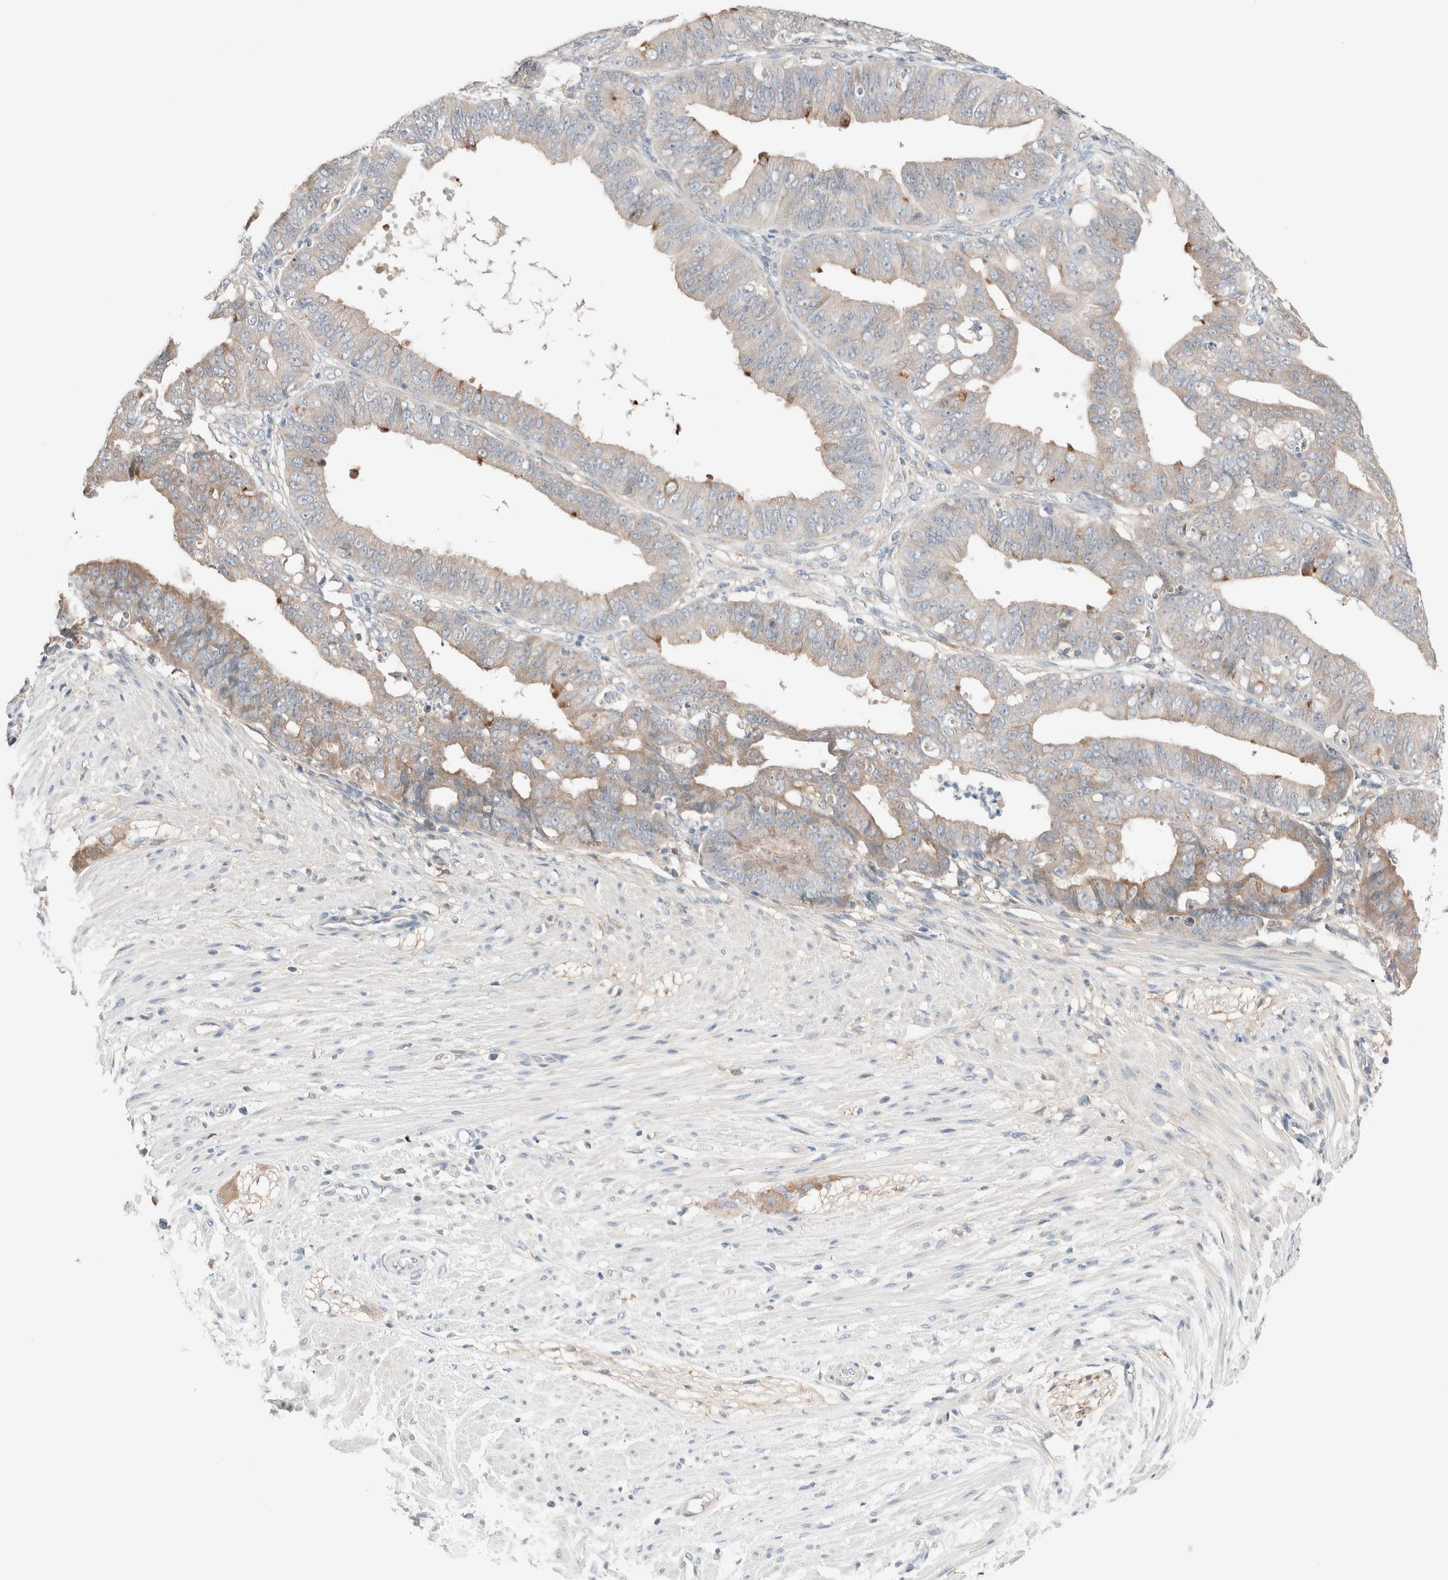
{"staining": {"intensity": "weak", "quantity": "25%-75%", "location": "cytoplasmic/membranous"}, "tissue": "ovarian cancer", "cell_type": "Tumor cells", "image_type": "cancer", "snomed": [{"axis": "morphology", "description": "Carcinoma, endometroid"}, {"axis": "topography", "description": "Ovary"}], "caption": "This micrograph shows immunohistochemistry staining of human ovarian cancer, with low weak cytoplasmic/membranous staining in about 25%-75% of tumor cells.", "gene": "PCM1", "patient": {"sex": "female", "age": 42}}